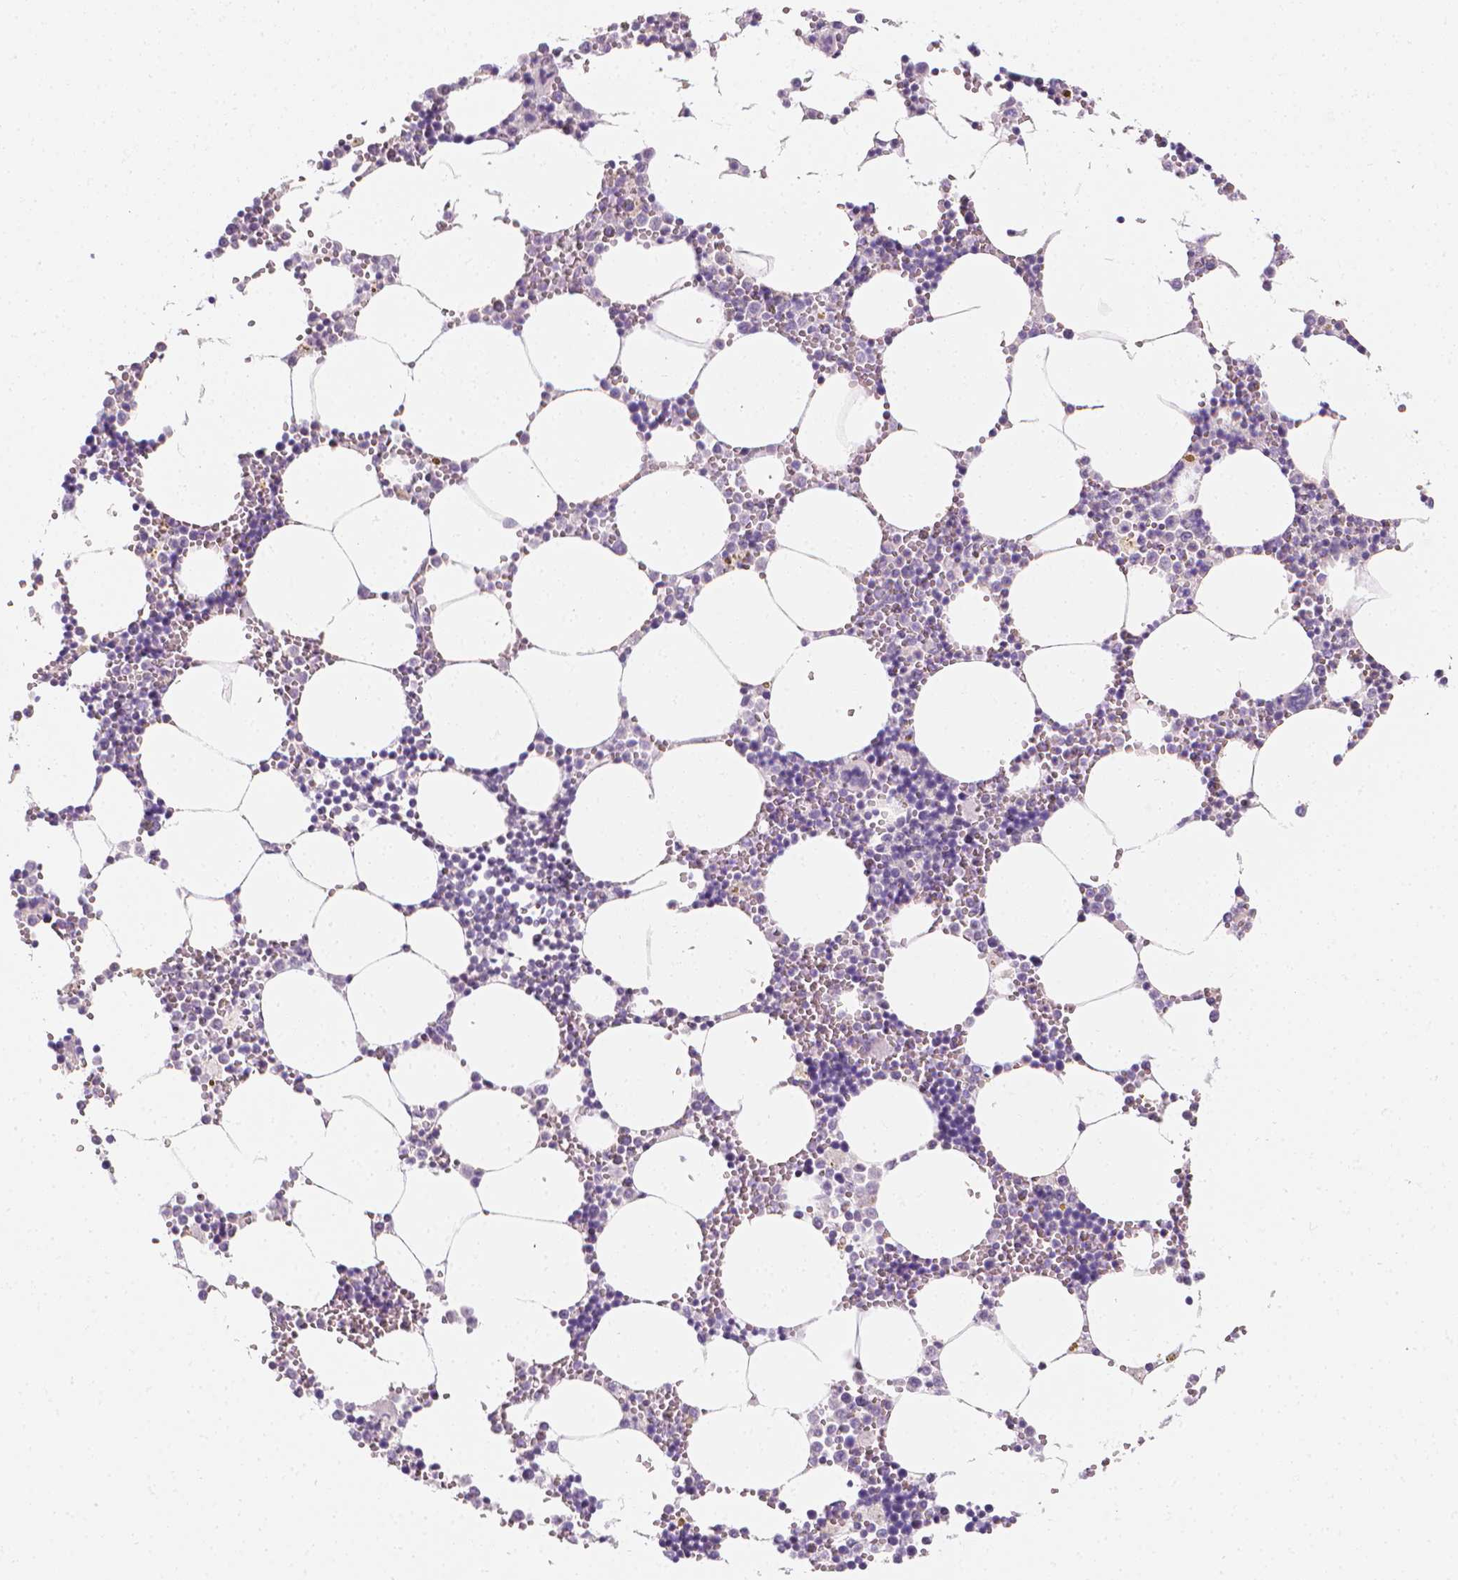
{"staining": {"intensity": "negative", "quantity": "none", "location": "none"}, "tissue": "bone marrow", "cell_type": "Hematopoietic cells", "image_type": "normal", "snomed": [{"axis": "morphology", "description": "Normal tissue, NOS"}, {"axis": "topography", "description": "Bone marrow"}], "caption": "IHC photomicrograph of unremarkable bone marrow: bone marrow stained with DAB displays no significant protein positivity in hematopoietic cells. (DAB (3,3'-diaminobenzidine) immunohistochemistry (IHC) with hematoxylin counter stain).", "gene": "DCAF8L1", "patient": {"sex": "male", "age": 54}}